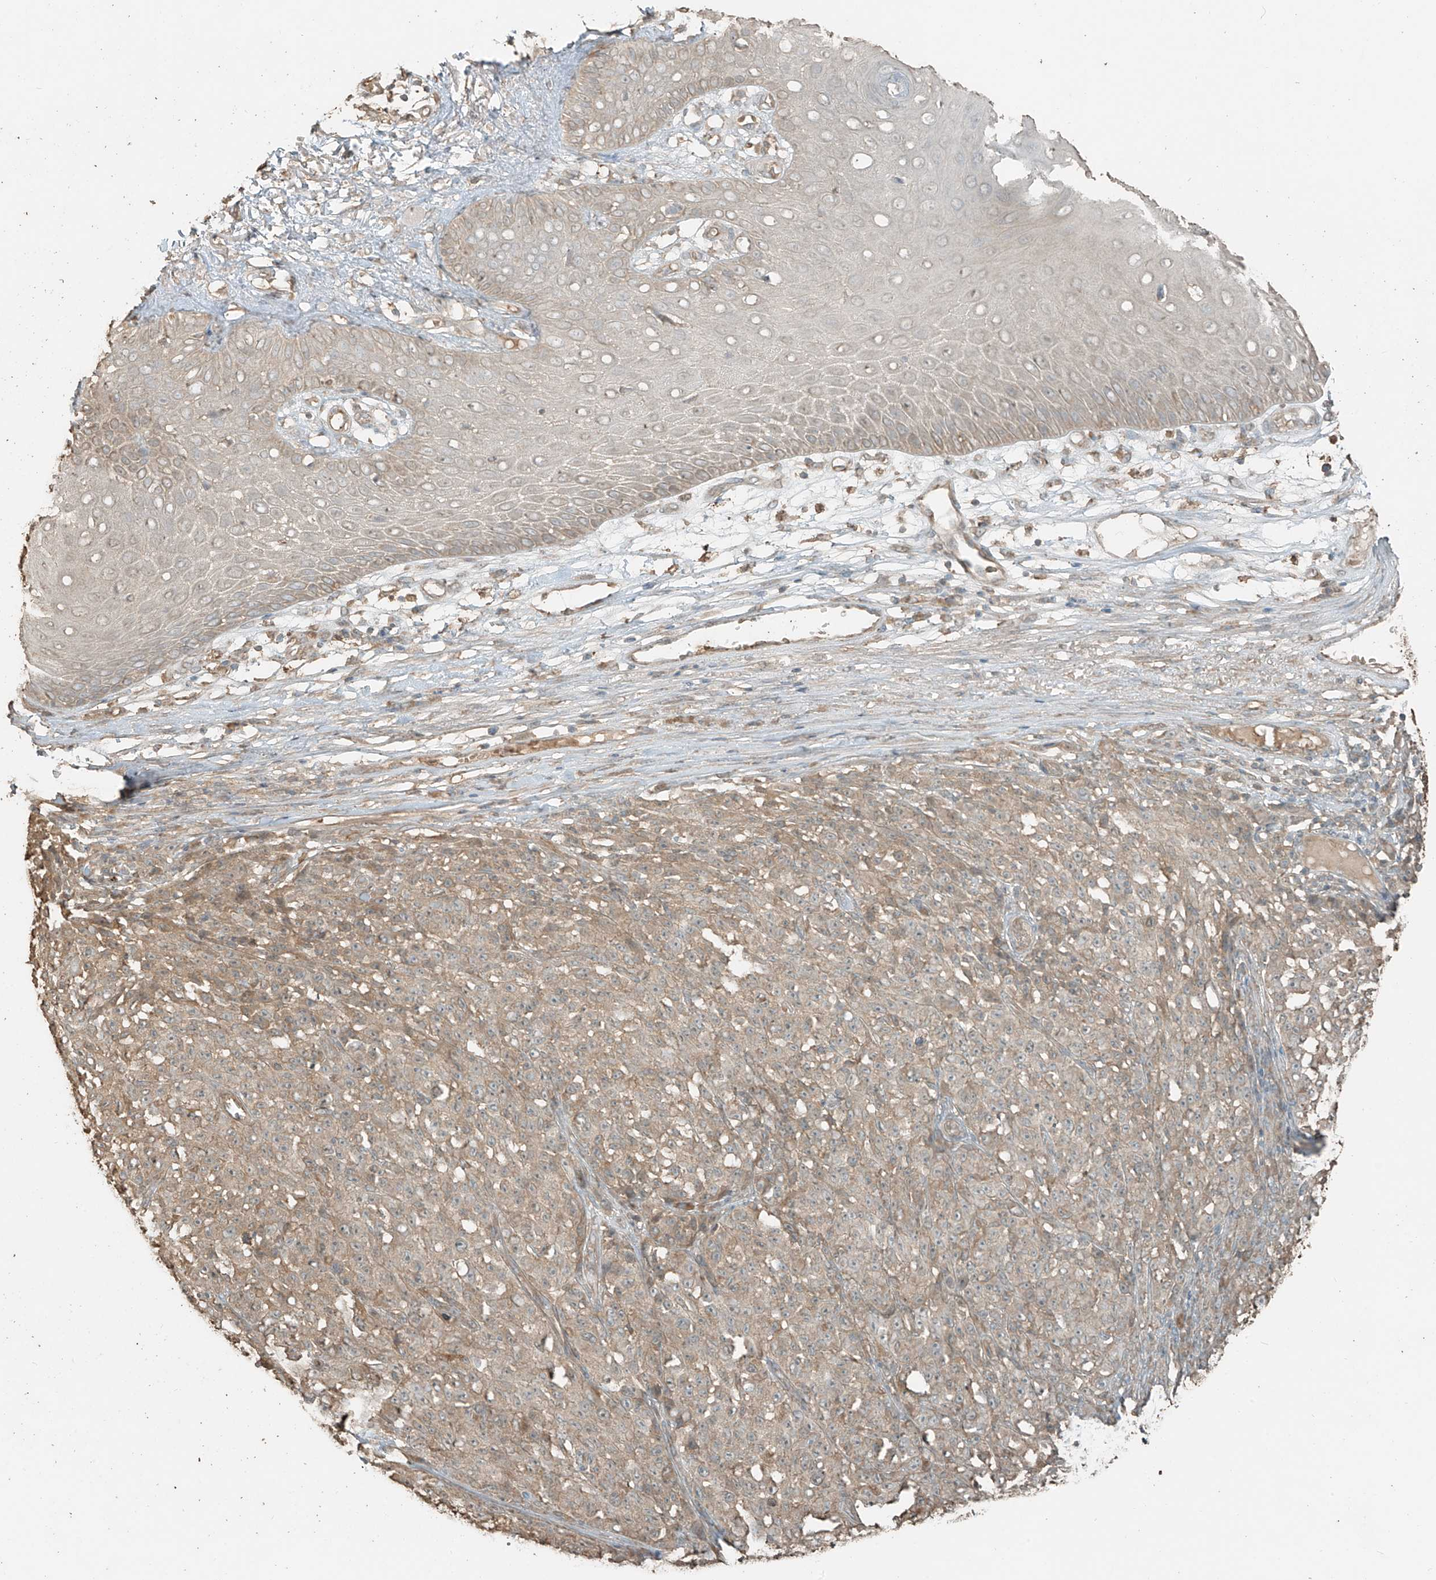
{"staining": {"intensity": "weak", "quantity": ">75%", "location": "cytoplasmic/membranous"}, "tissue": "melanoma", "cell_type": "Tumor cells", "image_type": "cancer", "snomed": [{"axis": "morphology", "description": "Malignant melanoma, NOS"}, {"axis": "topography", "description": "Skin"}], "caption": "Protein expression analysis of human malignant melanoma reveals weak cytoplasmic/membranous positivity in about >75% of tumor cells.", "gene": "RFTN2", "patient": {"sex": "female", "age": 82}}